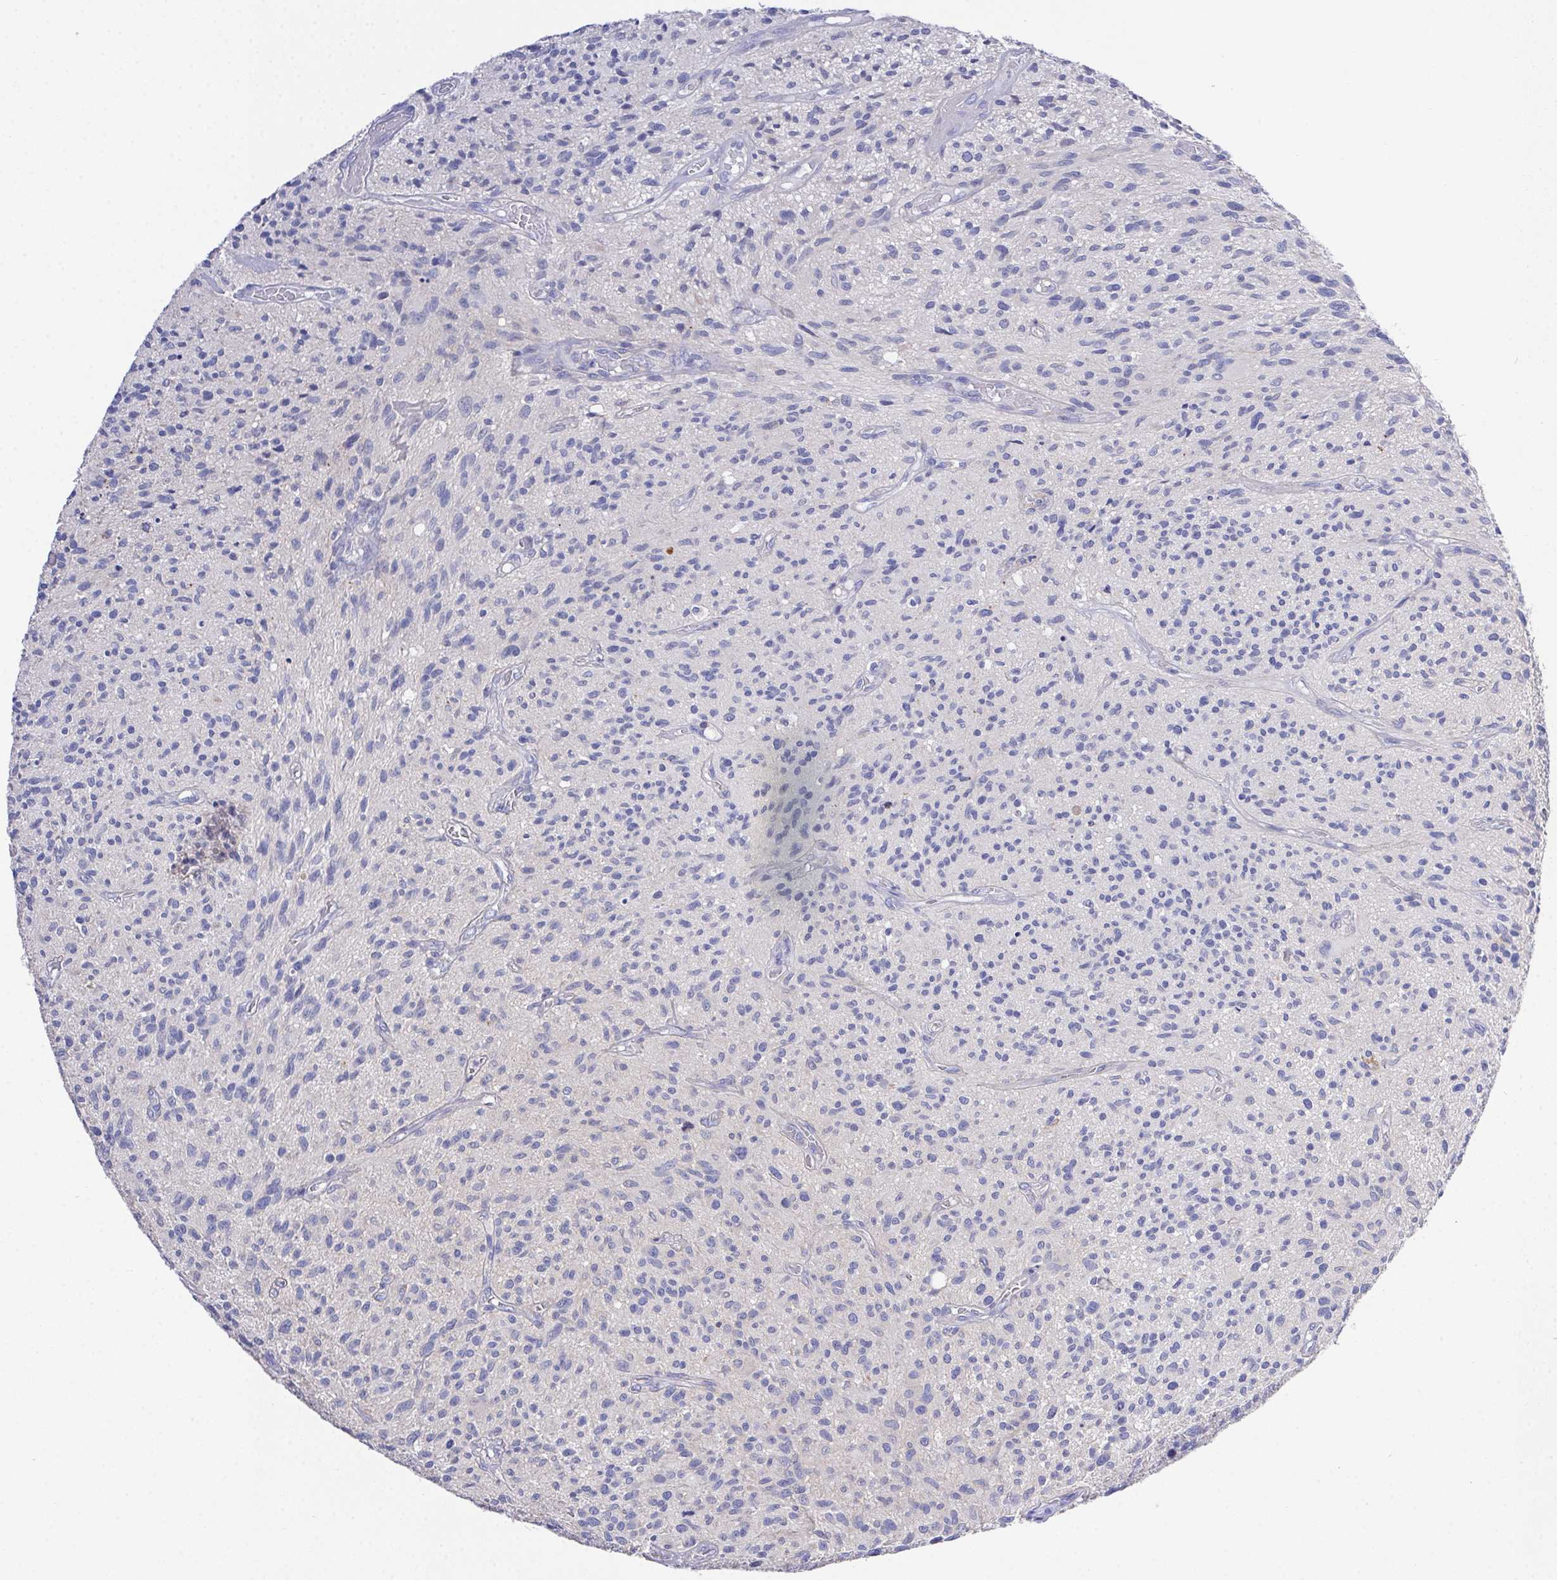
{"staining": {"intensity": "negative", "quantity": "none", "location": "none"}, "tissue": "glioma", "cell_type": "Tumor cells", "image_type": "cancer", "snomed": [{"axis": "morphology", "description": "Glioma, malignant, High grade"}, {"axis": "topography", "description": "Brain"}], "caption": "DAB immunohistochemical staining of human glioma displays no significant staining in tumor cells.", "gene": "PRG3", "patient": {"sex": "male", "age": 75}}